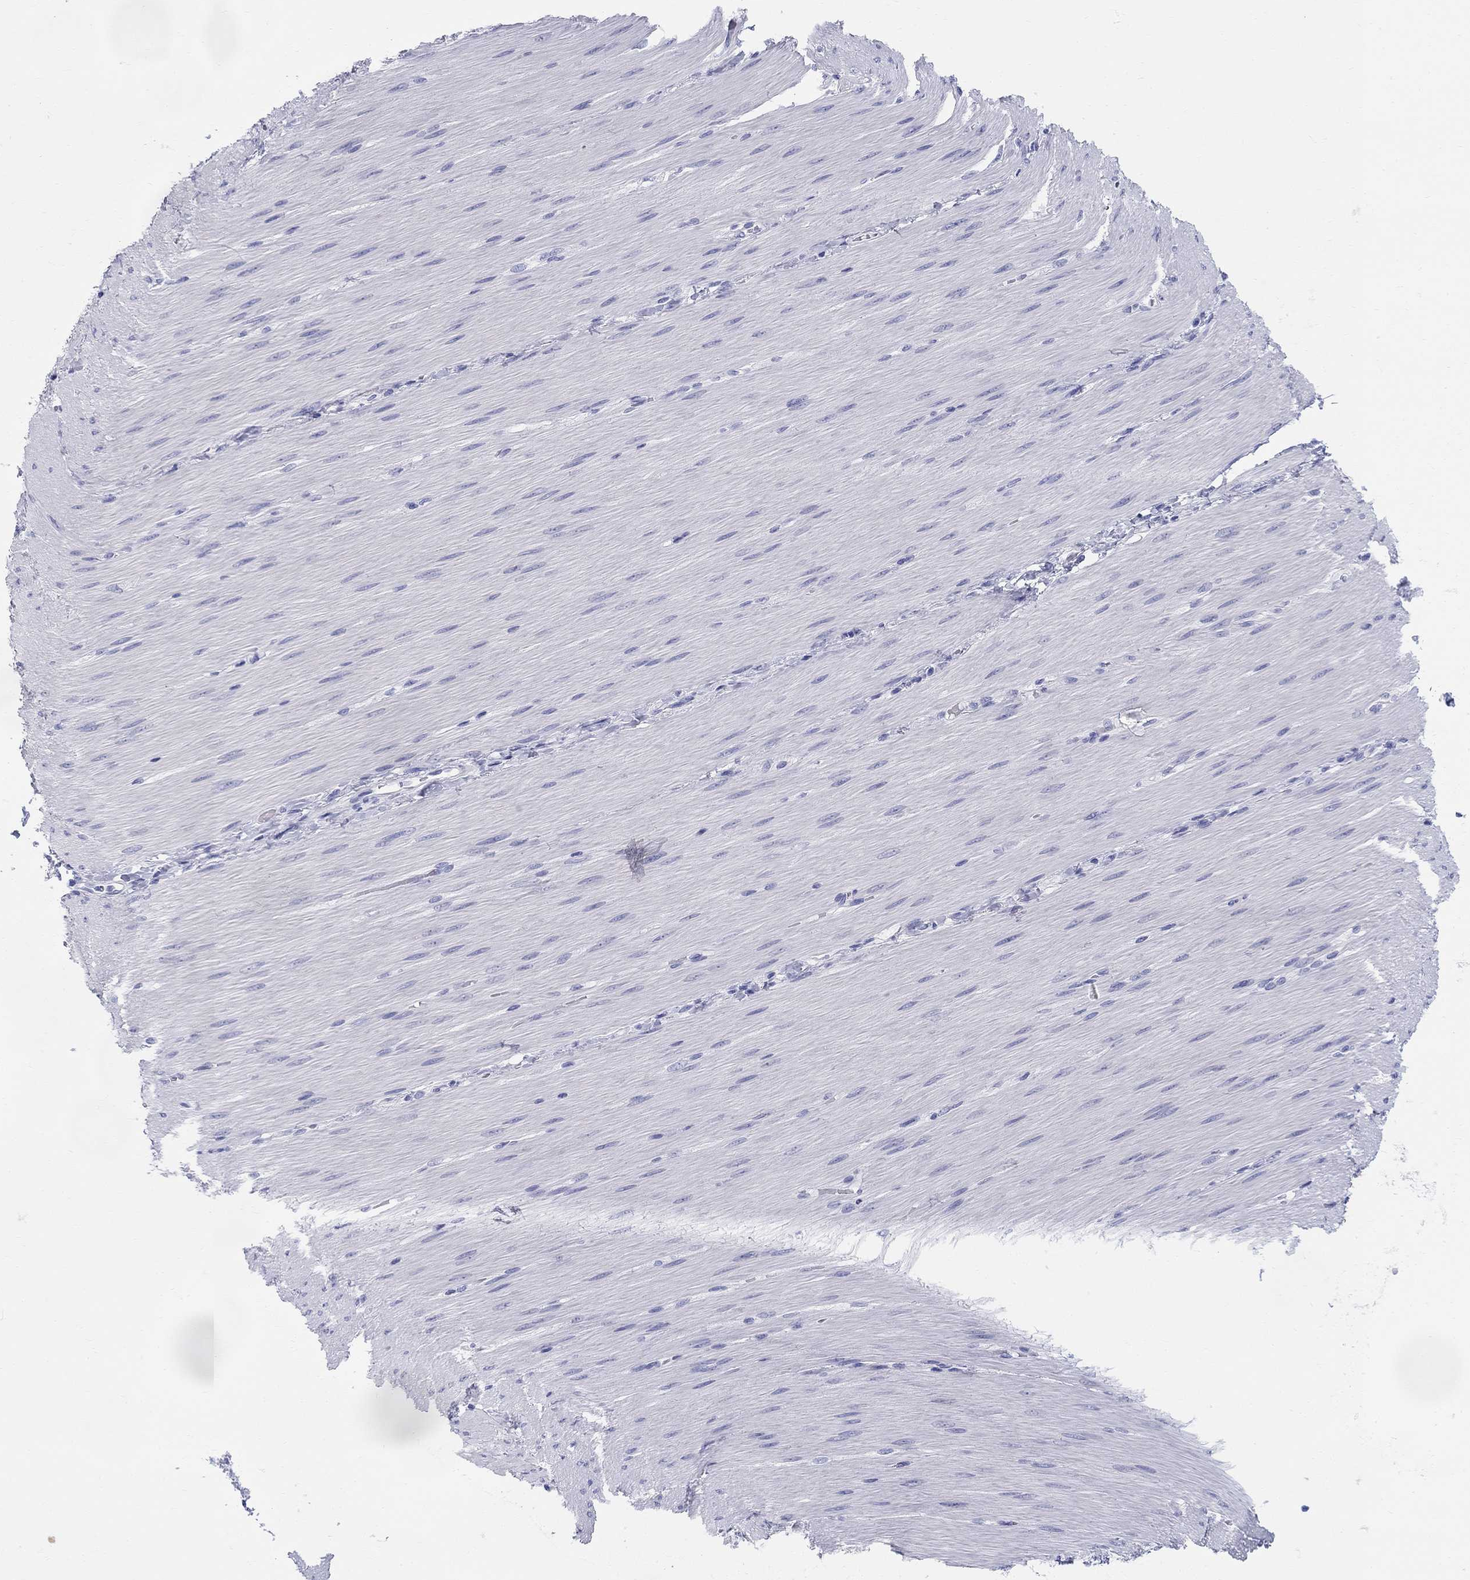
{"staining": {"intensity": "negative", "quantity": "none", "location": "none"}, "tissue": "adipose tissue", "cell_type": "Adipocytes", "image_type": "normal", "snomed": [{"axis": "morphology", "description": "Normal tissue, NOS"}, {"axis": "topography", "description": "Smooth muscle"}, {"axis": "topography", "description": "Duodenum"}, {"axis": "topography", "description": "Peripheral nerve tissue"}], "caption": "Adipose tissue was stained to show a protein in brown. There is no significant positivity in adipocytes. Brightfield microscopy of IHC stained with DAB (brown) and hematoxylin (blue), captured at high magnification.", "gene": "LAMP5", "patient": {"sex": "female", "age": 61}}